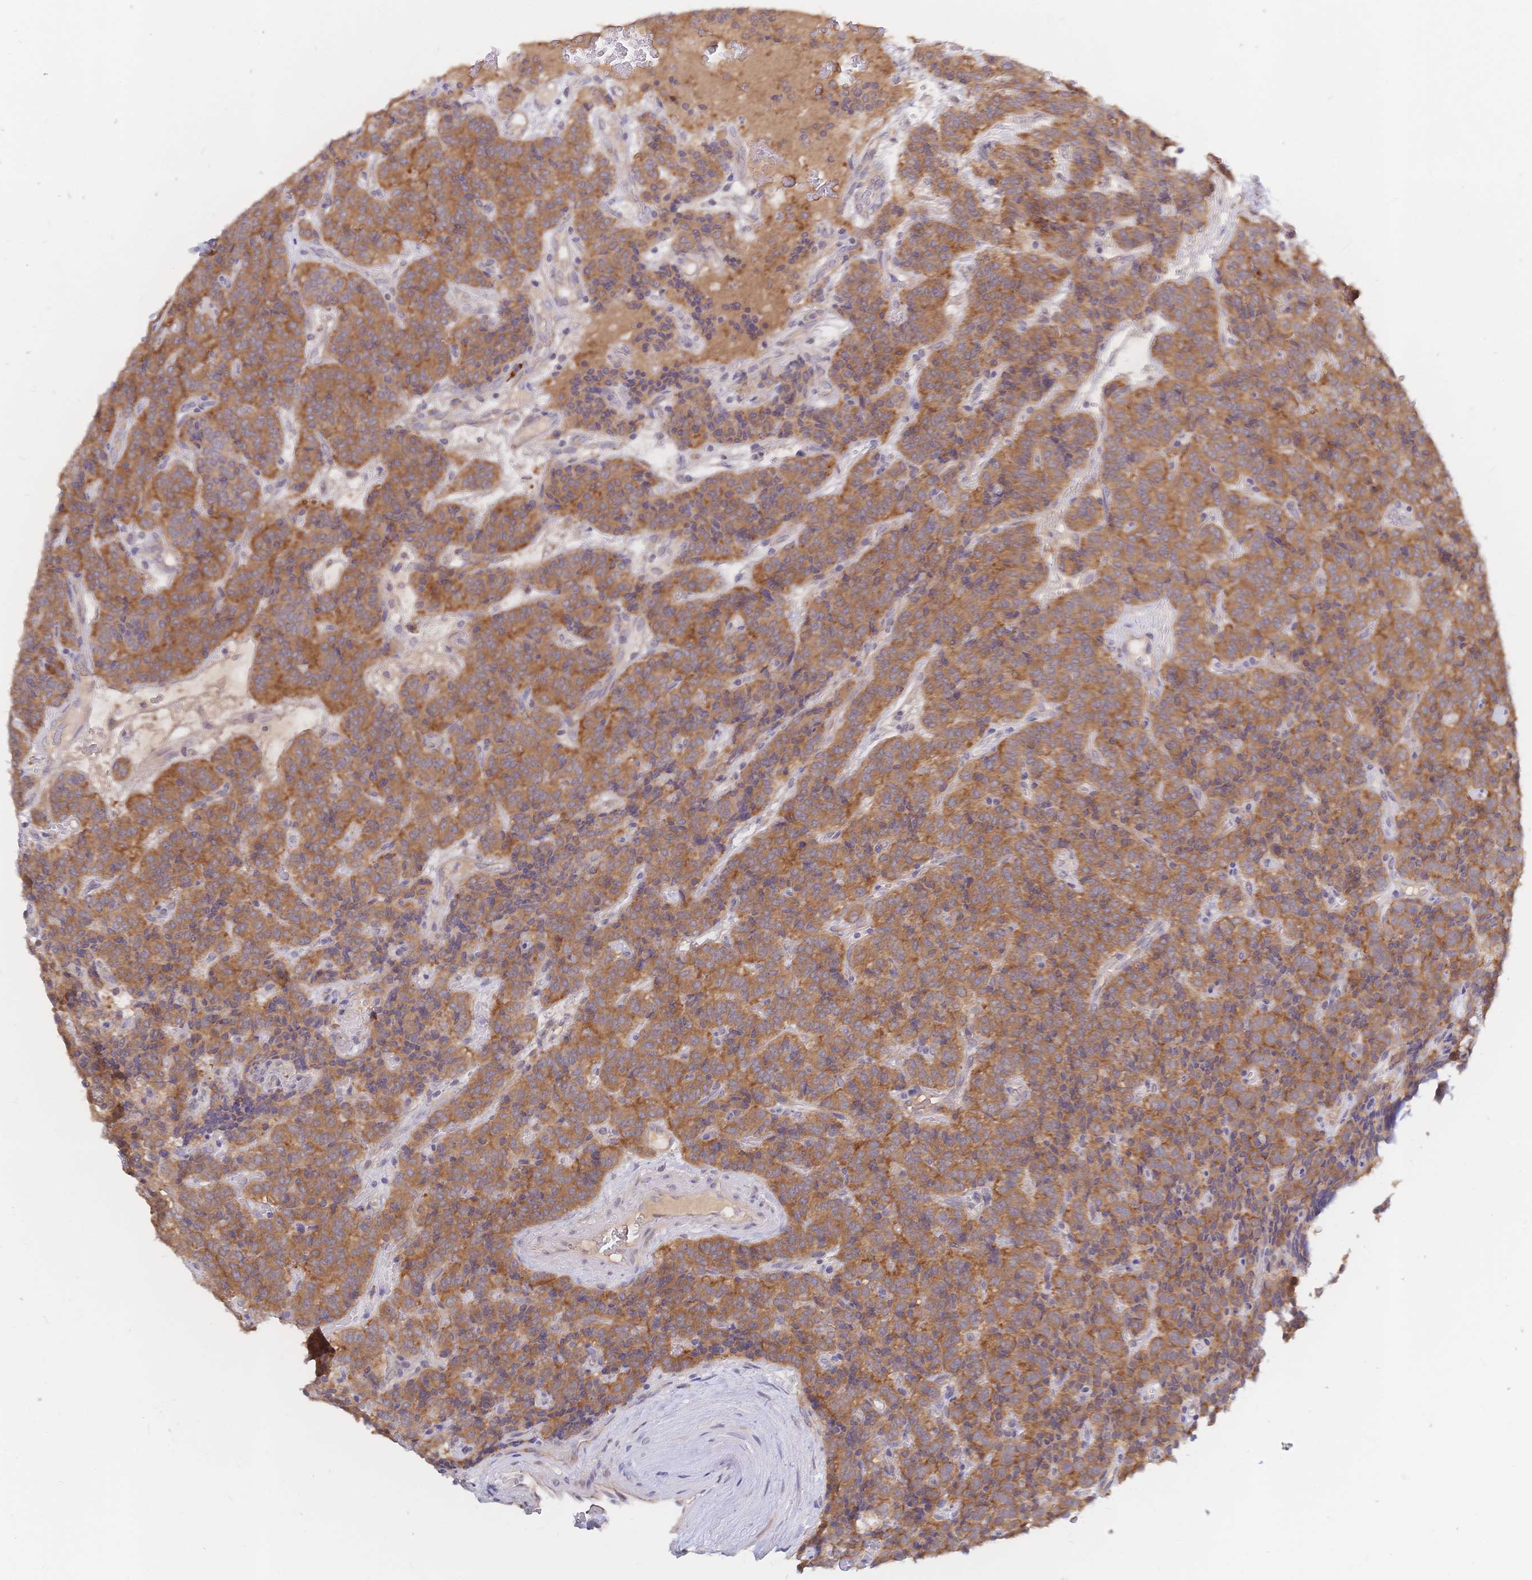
{"staining": {"intensity": "moderate", "quantity": ">75%", "location": "cytoplasmic/membranous"}, "tissue": "carcinoid", "cell_type": "Tumor cells", "image_type": "cancer", "snomed": [{"axis": "morphology", "description": "Carcinoid, malignant, NOS"}, {"axis": "topography", "description": "Pancreas"}], "caption": "Human malignant carcinoid stained with a brown dye exhibits moderate cytoplasmic/membranous positive expression in approximately >75% of tumor cells.", "gene": "LMO4", "patient": {"sex": "male", "age": 36}}